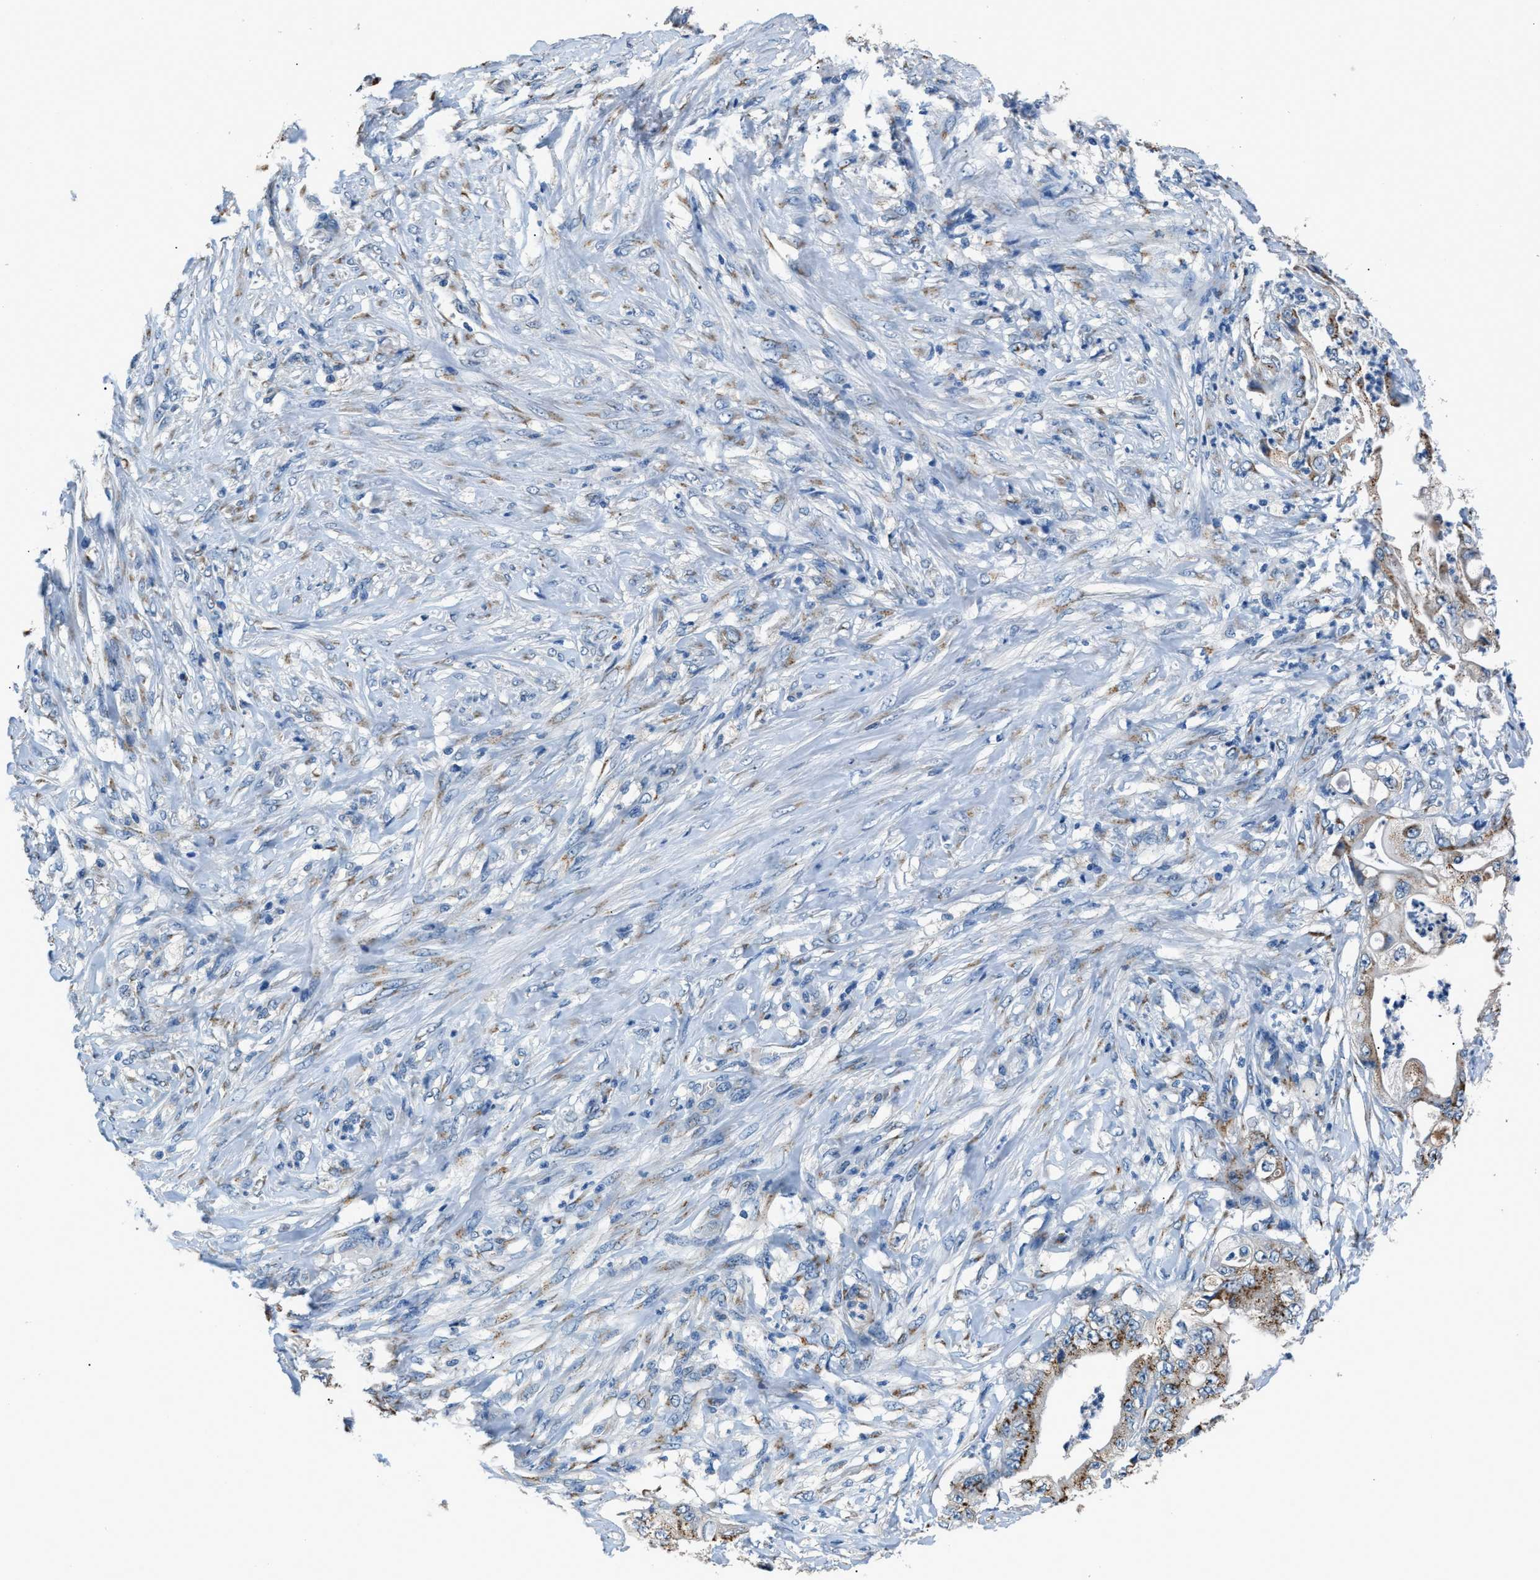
{"staining": {"intensity": "strong", "quantity": ">75%", "location": "cytoplasmic/membranous"}, "tissue": "stomach cancer", "cell_type": "Tumor cells", "image_type": "cancer", "snomed": [{"axis": "morphology", "description": "Adenocarcinoma, NOS"}, {"axis": "topography", "description": "Stomach"}], "caption": "This is an image of immunohistochemistry staining of stomach cancer, which shows strong staining in the cytoplasmic/membranous of tumor cells.", "gene": "GOLM1", "patient": {"sex": "female", "age": 73}}